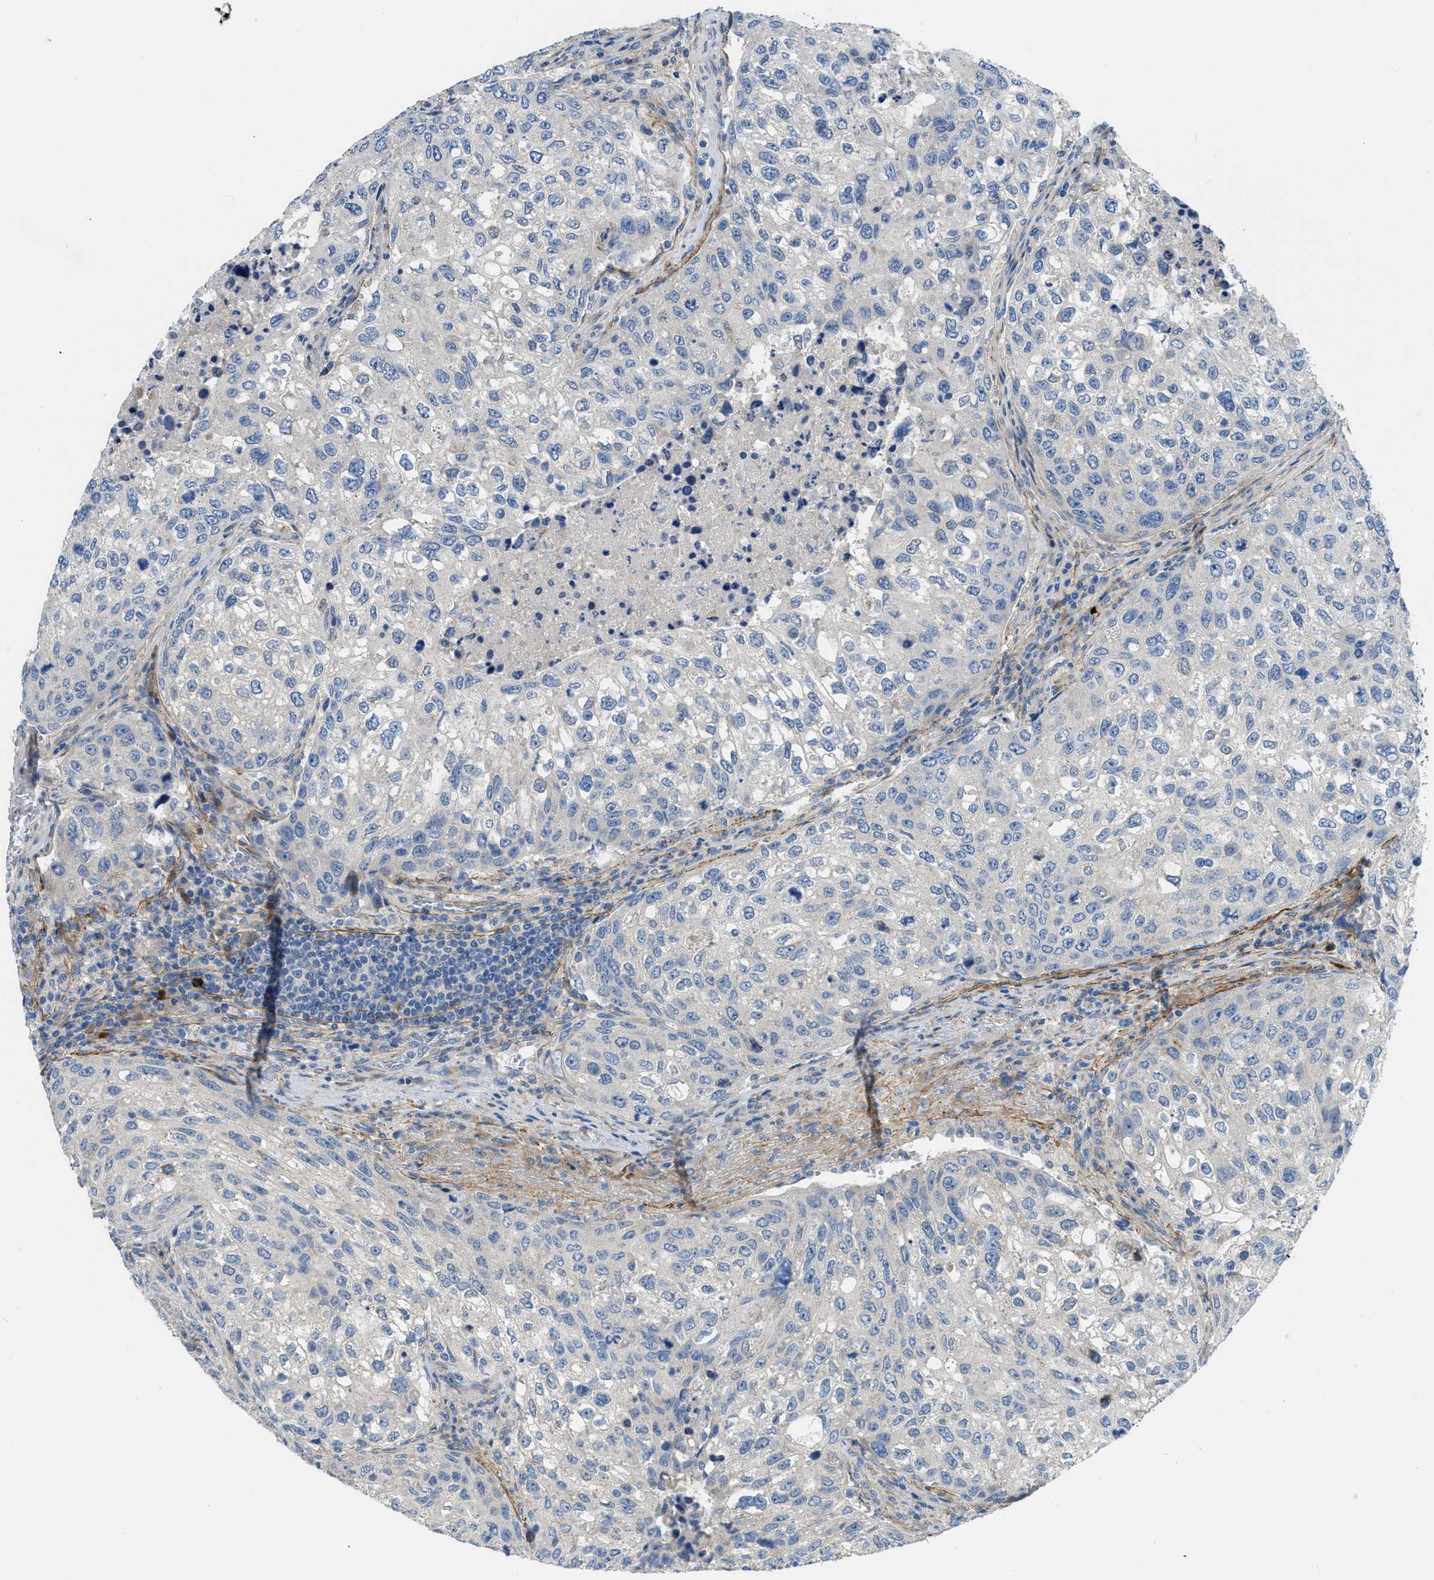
{"staining": {"intensity": "negative", "quantity": "none", "location": "none"}, "tissue": "urothelial cancer", "cell_type": "Tumor cells", "image_type": "cancer", "snomed": [{"axis": "morphology", "description": "Urothelial carcinoma, High grade"}, {"axis": "topography", "description": "Lymph node"}, {"axis": "topography", "description": "Urinary bladder"}], "caption": "Immunohistochemical staining of human urothelial carcinoma (high-grade) reveals no significant positivity in tumor cells. The staining was performed using DAB (3,3'-diaminobenzidine) to visualize the protein expression in brown, while the nuclei were stained in blue with hematoxylin (Magnification: 20x).", "gene": "BMPR1A", "patient": {"sex": "male", "age": 51}}